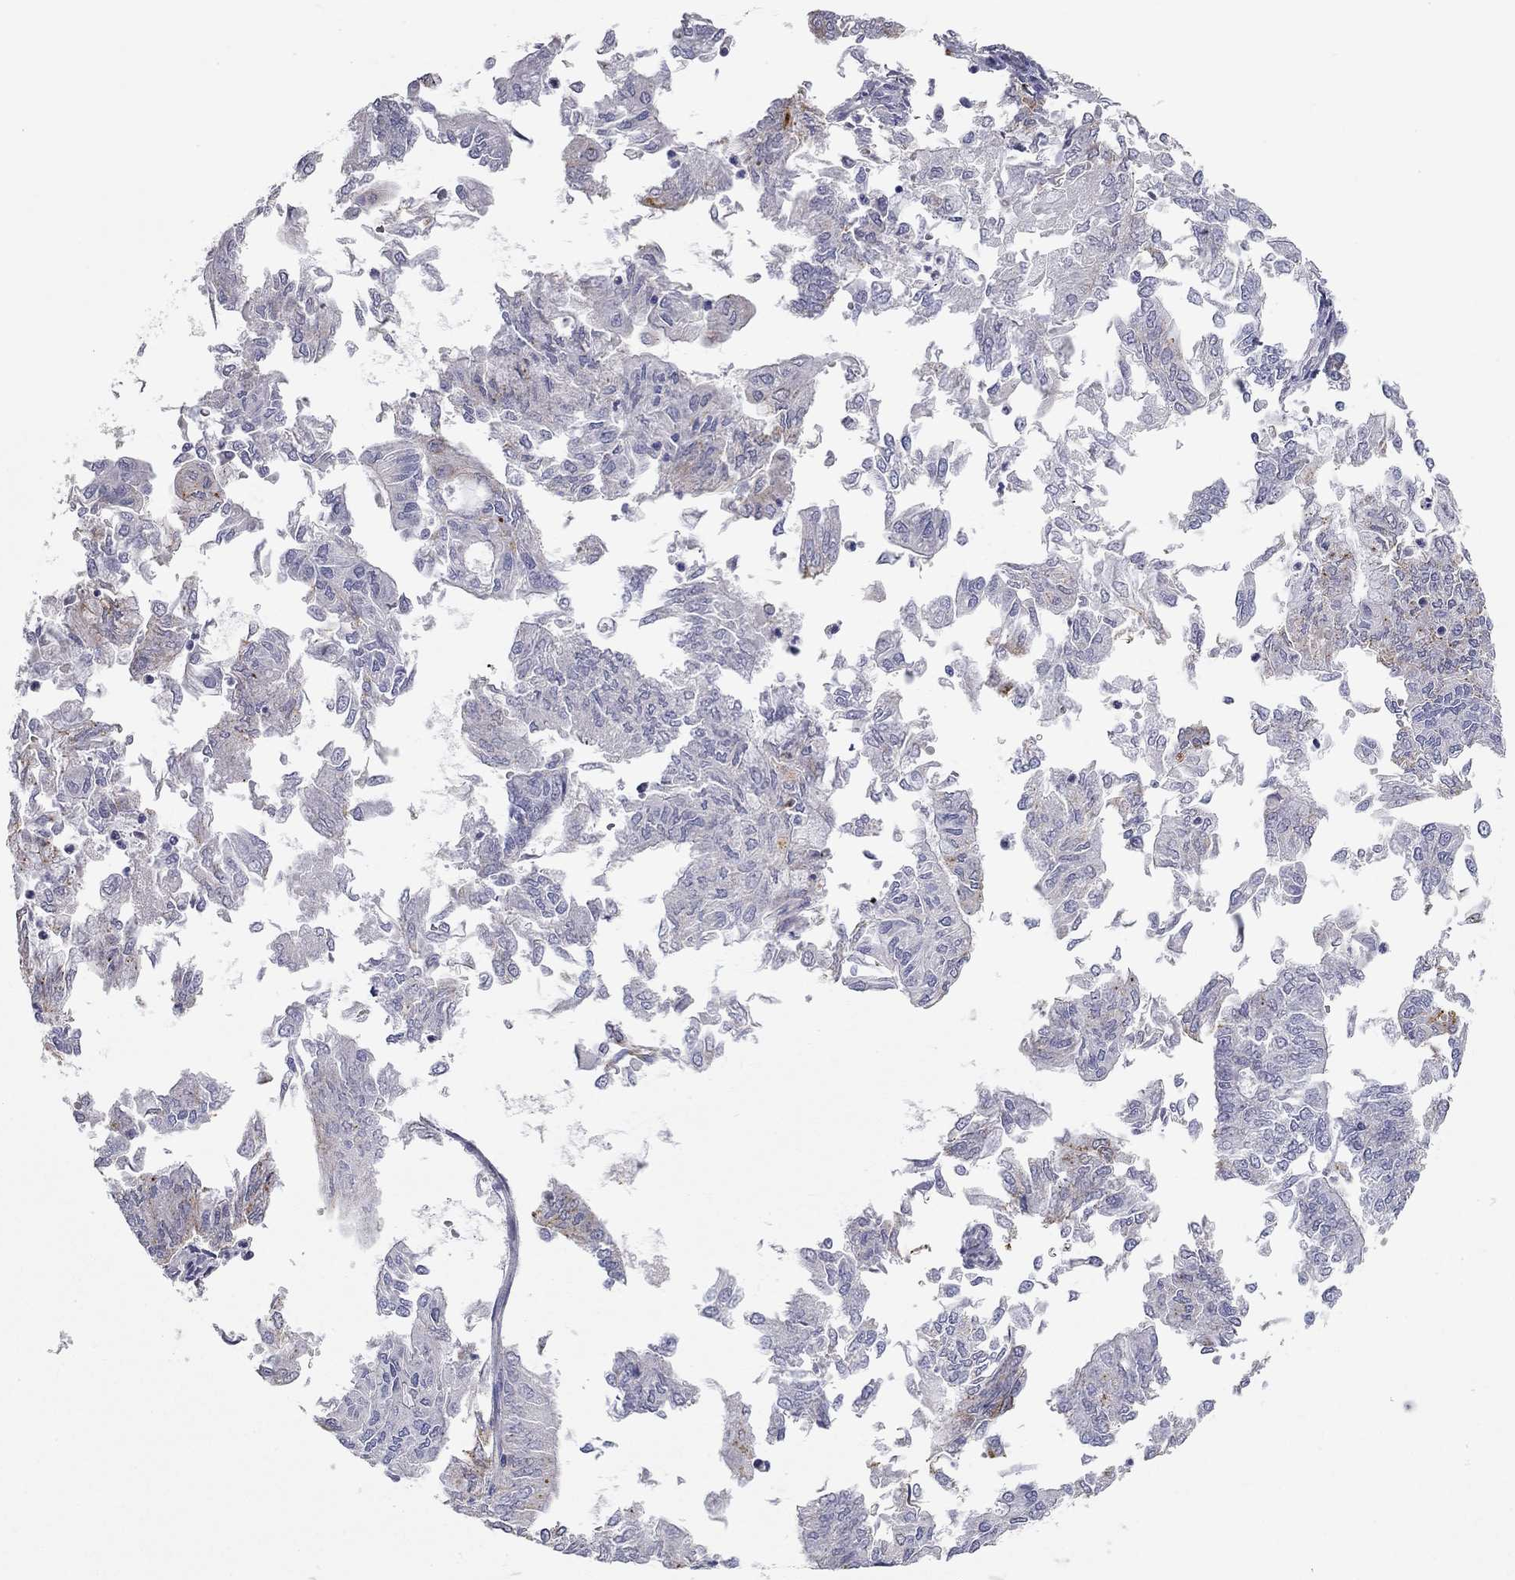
{"staining": {"intensity": "negative", "quantity": "none", "location": "none"}, "tissue": "endometrial cancer", "cell_type": "Tumor cells", "image_type": "cancer", "snomed": [{"axis": "morphology", "description": "Adenocarcinoma, NOS"}, {"axis": "topography", "description": "Endometrium"}], "caption": "The immunohistochemistry photomicrograph has no significant expression in tumor cells of endometrial cancer (adenocarcinoma) tissue.", "gene": "PAPSS2", "patient": {"sex": "female", "age": 59}}